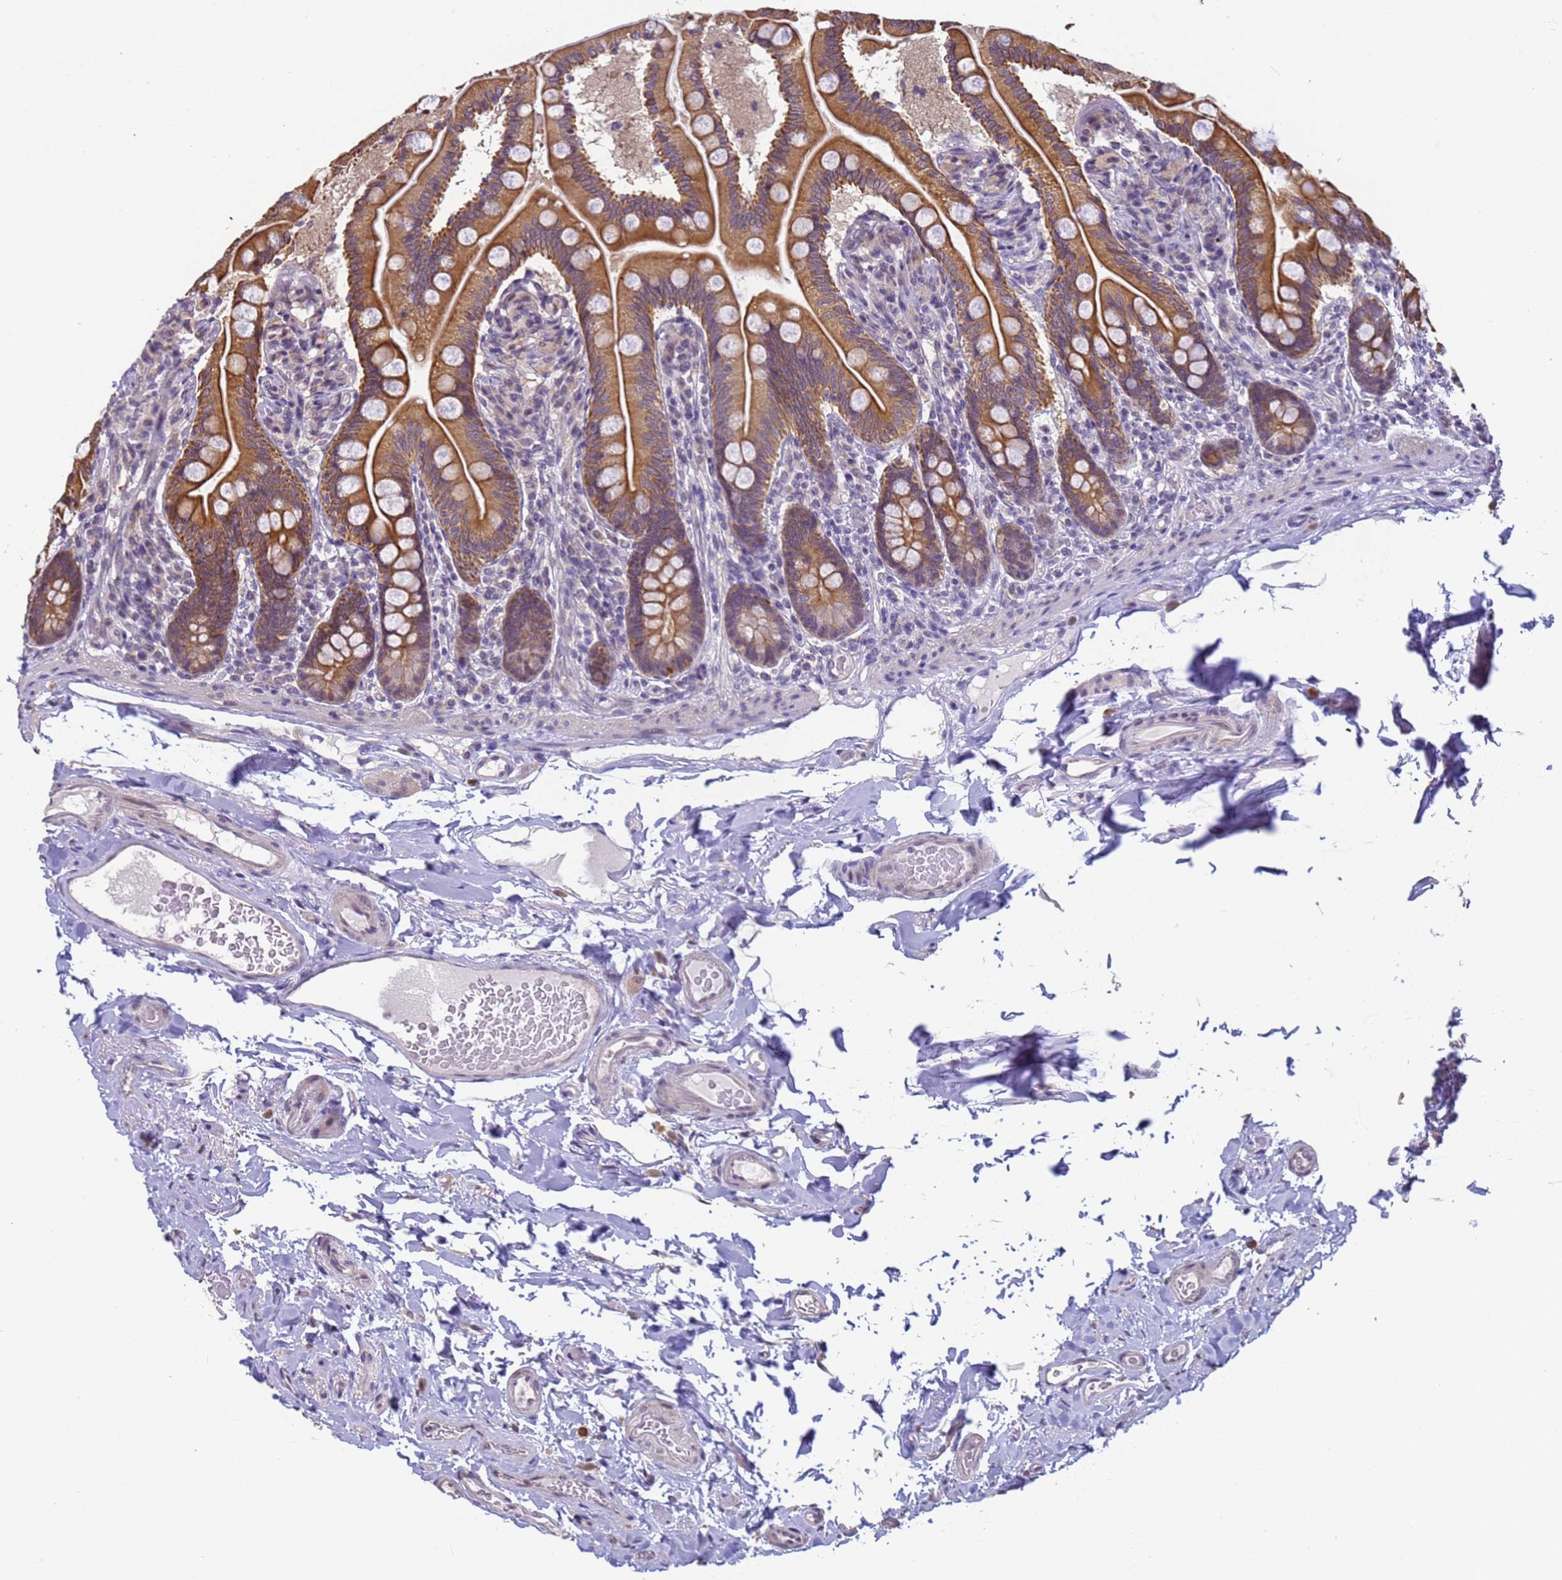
{"staining": {"intensity": "strong", "quantity": ">75%", "location": "cytoplasmic/membranous"}, "tissue": "small intestine", "cell_type": "Glandular cells", "image_type": "normal", "snomed": [{"axis": "morphology", "description": "Normal tissue, NOS"}, {"axis": "topography", "description": "Small intestine"}], "caption": "Immunohistochemistry histopathology image of benign small intestine: small intestine stained using immunohistochemistry displays high levels of strong protein expression localized specifically in the cytoplasmic/membranous of glandular cells, appearing as a cytoplasmic/membranous brown color.", "gene": "VWA3A", "patient": {"sex": "female", "age": 64}}